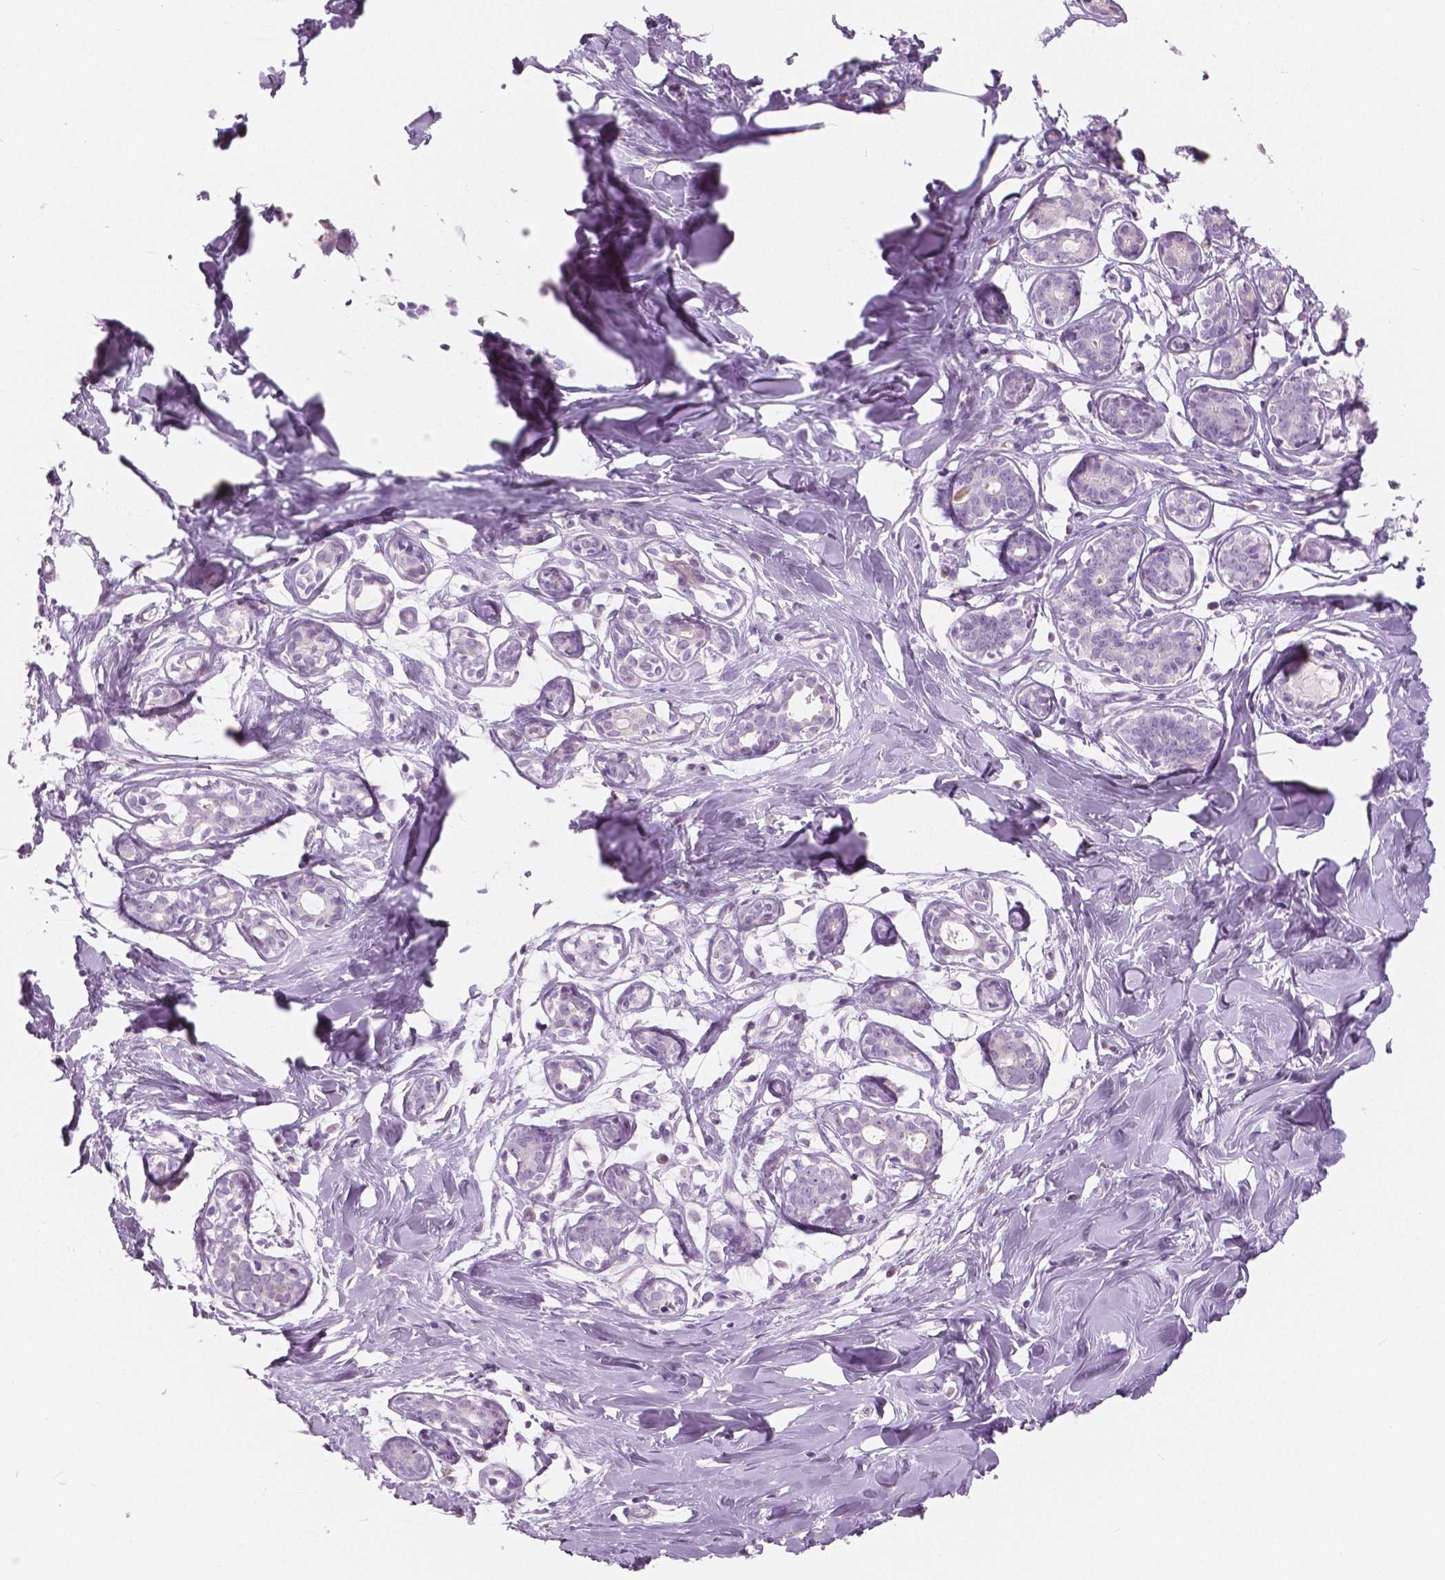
{"staining": {"intensity": "negative", "quantity": "none", "location": "none"}, "tissue": "breast", "cell_type": "Adipocytes", "image_type": "normal", "snomed": [{"axis": "morphology", "description": "Normal tissue, NOS"}, {"axis": "topography", "description": "Breast"}], "caption": "DAB immunohistochemical staining of benign human breast exhibits no significant positivity in adipocytes.", "gene": "A4GNT", "patient": {"sex": "female", "age": 27}}